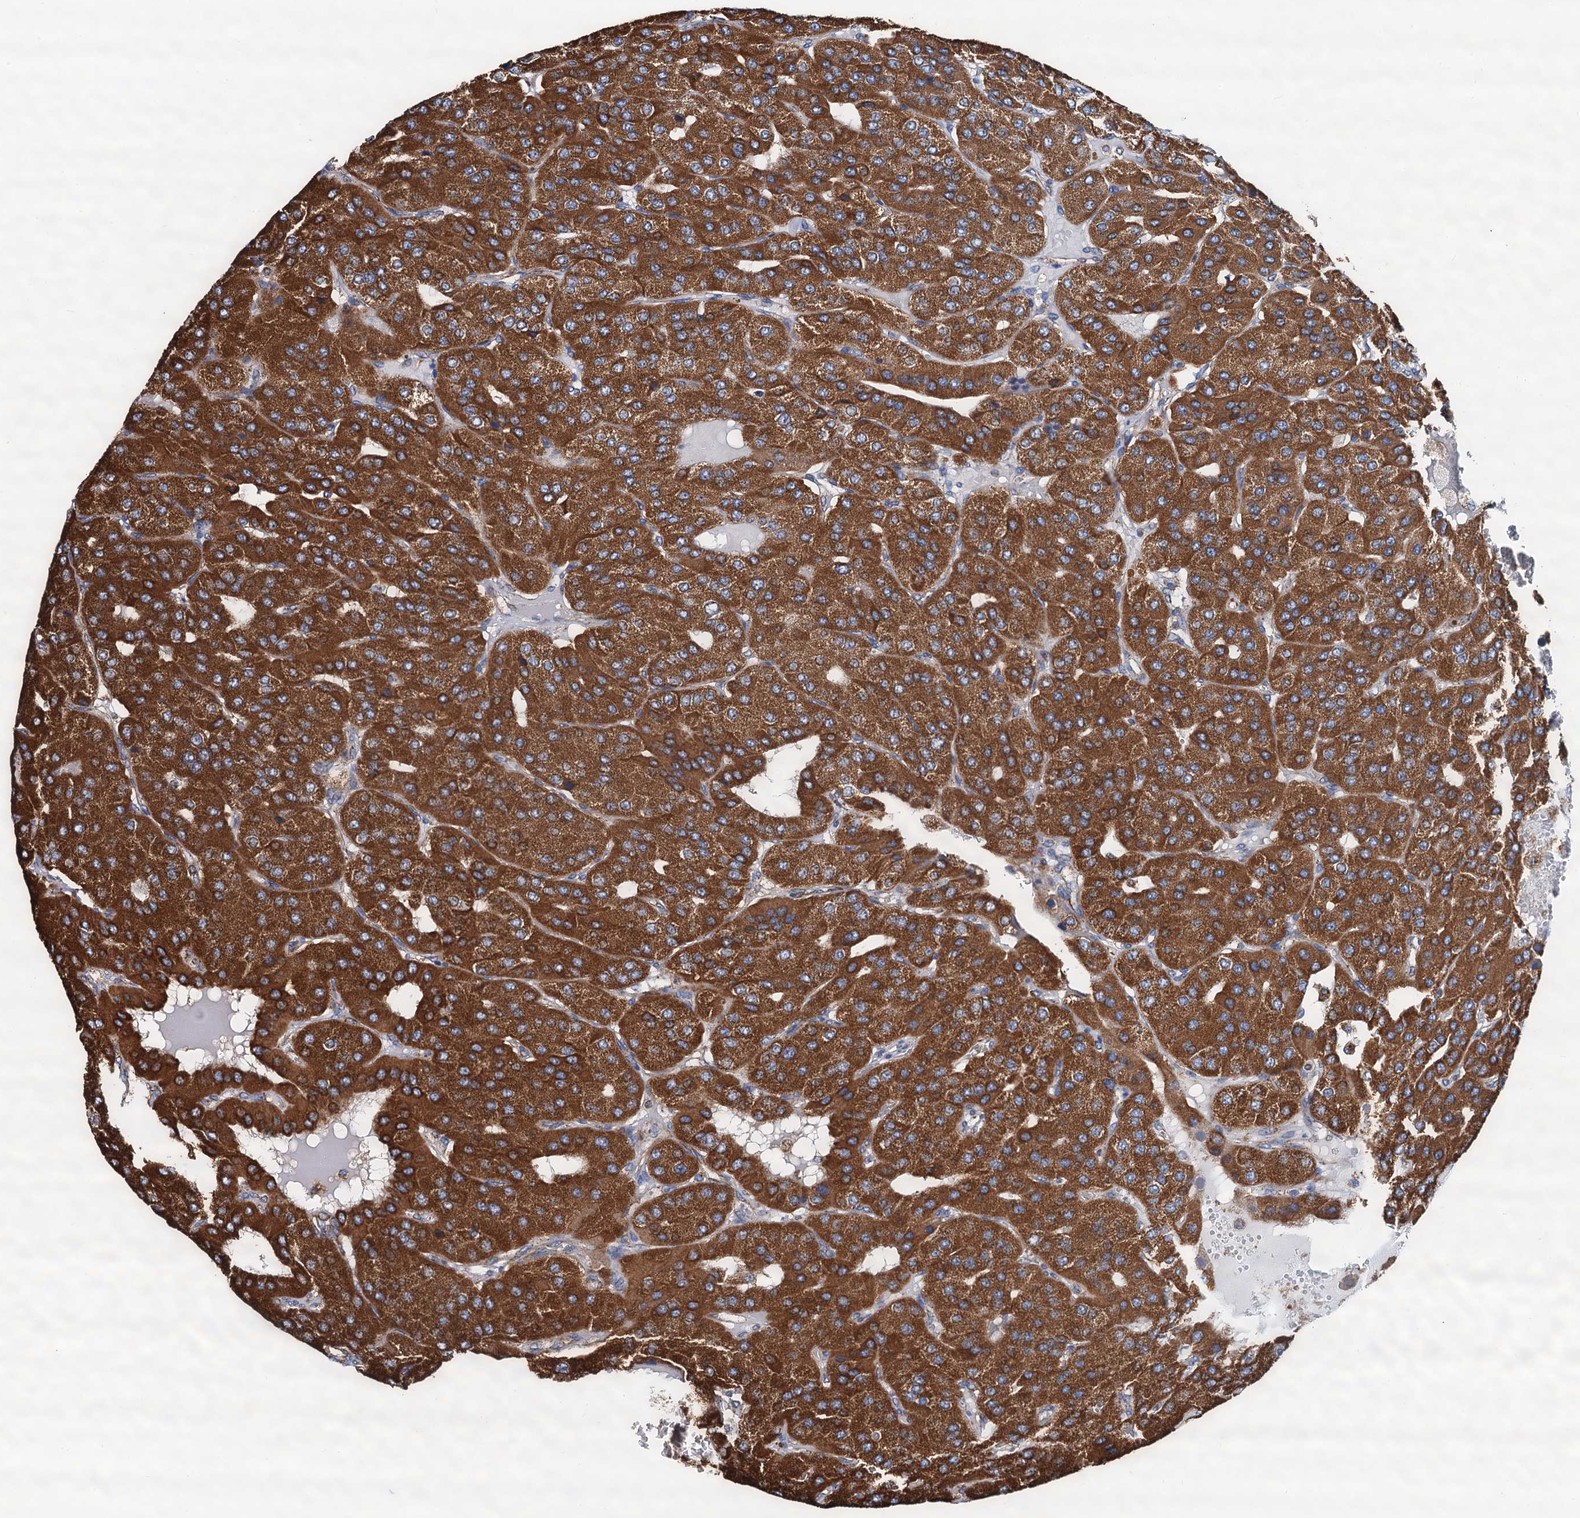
{"staining": {"intensity": "strong", "quantity": ">75%", "location": "cytoplasmic/membranous"}, "tissue": "parathyroid gland", "cell_type": "Glandular cells", "image_type": "normal", "snomed": [{"axis": "morphology", "description": "Normal tissue, NOS"}, {"axis": "morphology", "description": "Adenoma, NOS"}, {"axis": "topography", "description": "Parathyroid gland"}], "caption": "Immunohistochemistry (IHC) (DAB) staining of normal human parathyroid gland displays strong cytoplasmic/membranous protein expression in about >75% of glandular cells. The staining is performed using DAB (3,3'-diaminobenzidine) brown chromogen to label protein expression. The nuclei are counter-stained blue using hematoxylin.", "gene": "AAGAB", "patient": {"sex": "female", "age": 86}}